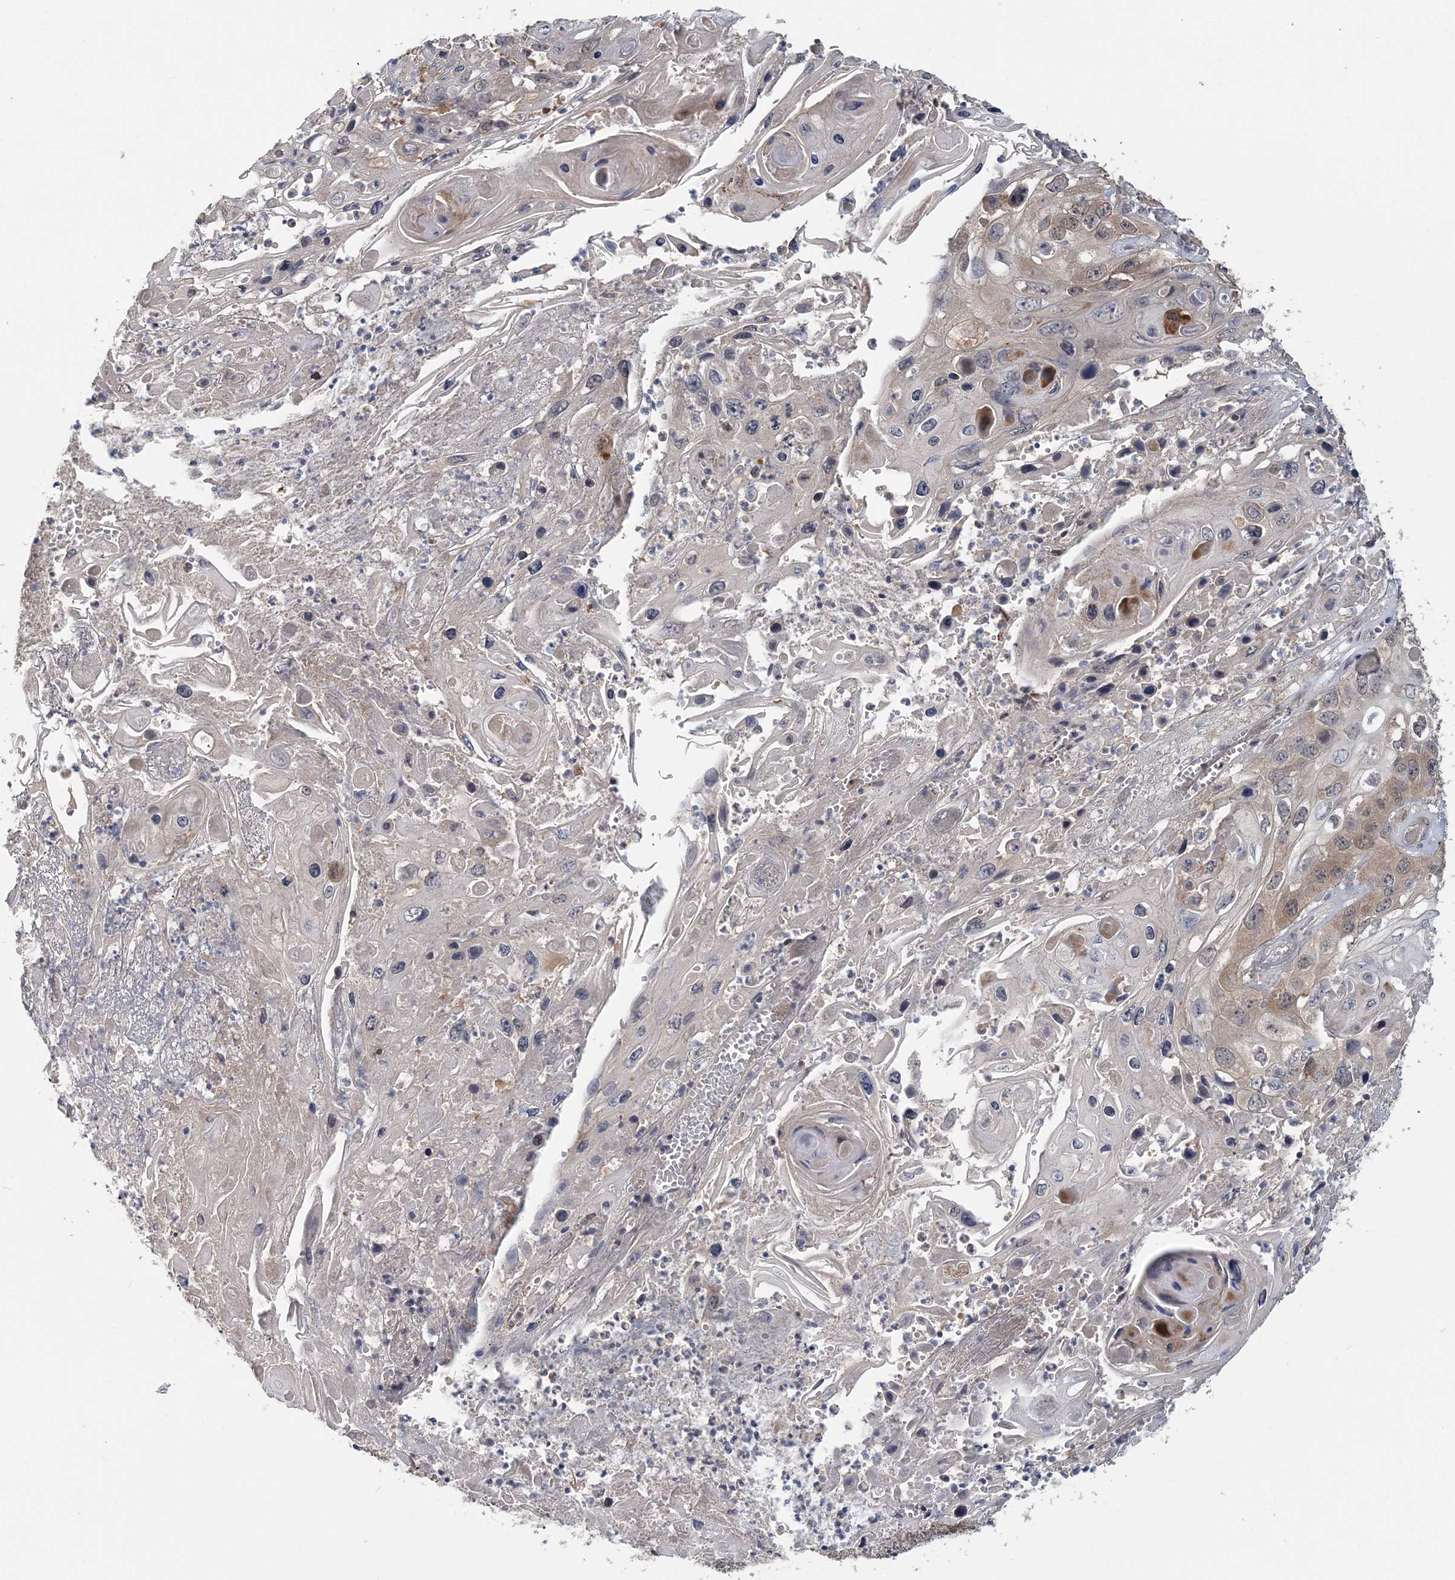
{"staining": {"intensity": "moderate", "quantity": "25%-75%", "location": "cytoplasmic/membranous"}, "tissue": "skin cancer", "cell_type": "Tumor cells", "image_type": "cancer", "snomed": [{"axis": "morphology", "description": "Squamous cell carcinoma, NOS"}, {"axis": "topography", "description": "Skin"}], "caption": "DAB (3,3'-diaminobenzidine) immunohistochemical staining of human squamous cell carcinoma (skin) reveals moderate cytoplasmic/membranous protein expression in approximately 25%-75% of tumor cells. (Stains: DAB (3,3'-diaminobenzidine) in brown, nuclei in blue, Microscopy: brightfield microscopy at high magnification).", "gene": "RNF25", "patient": {"sex": "male", "age": 55}}